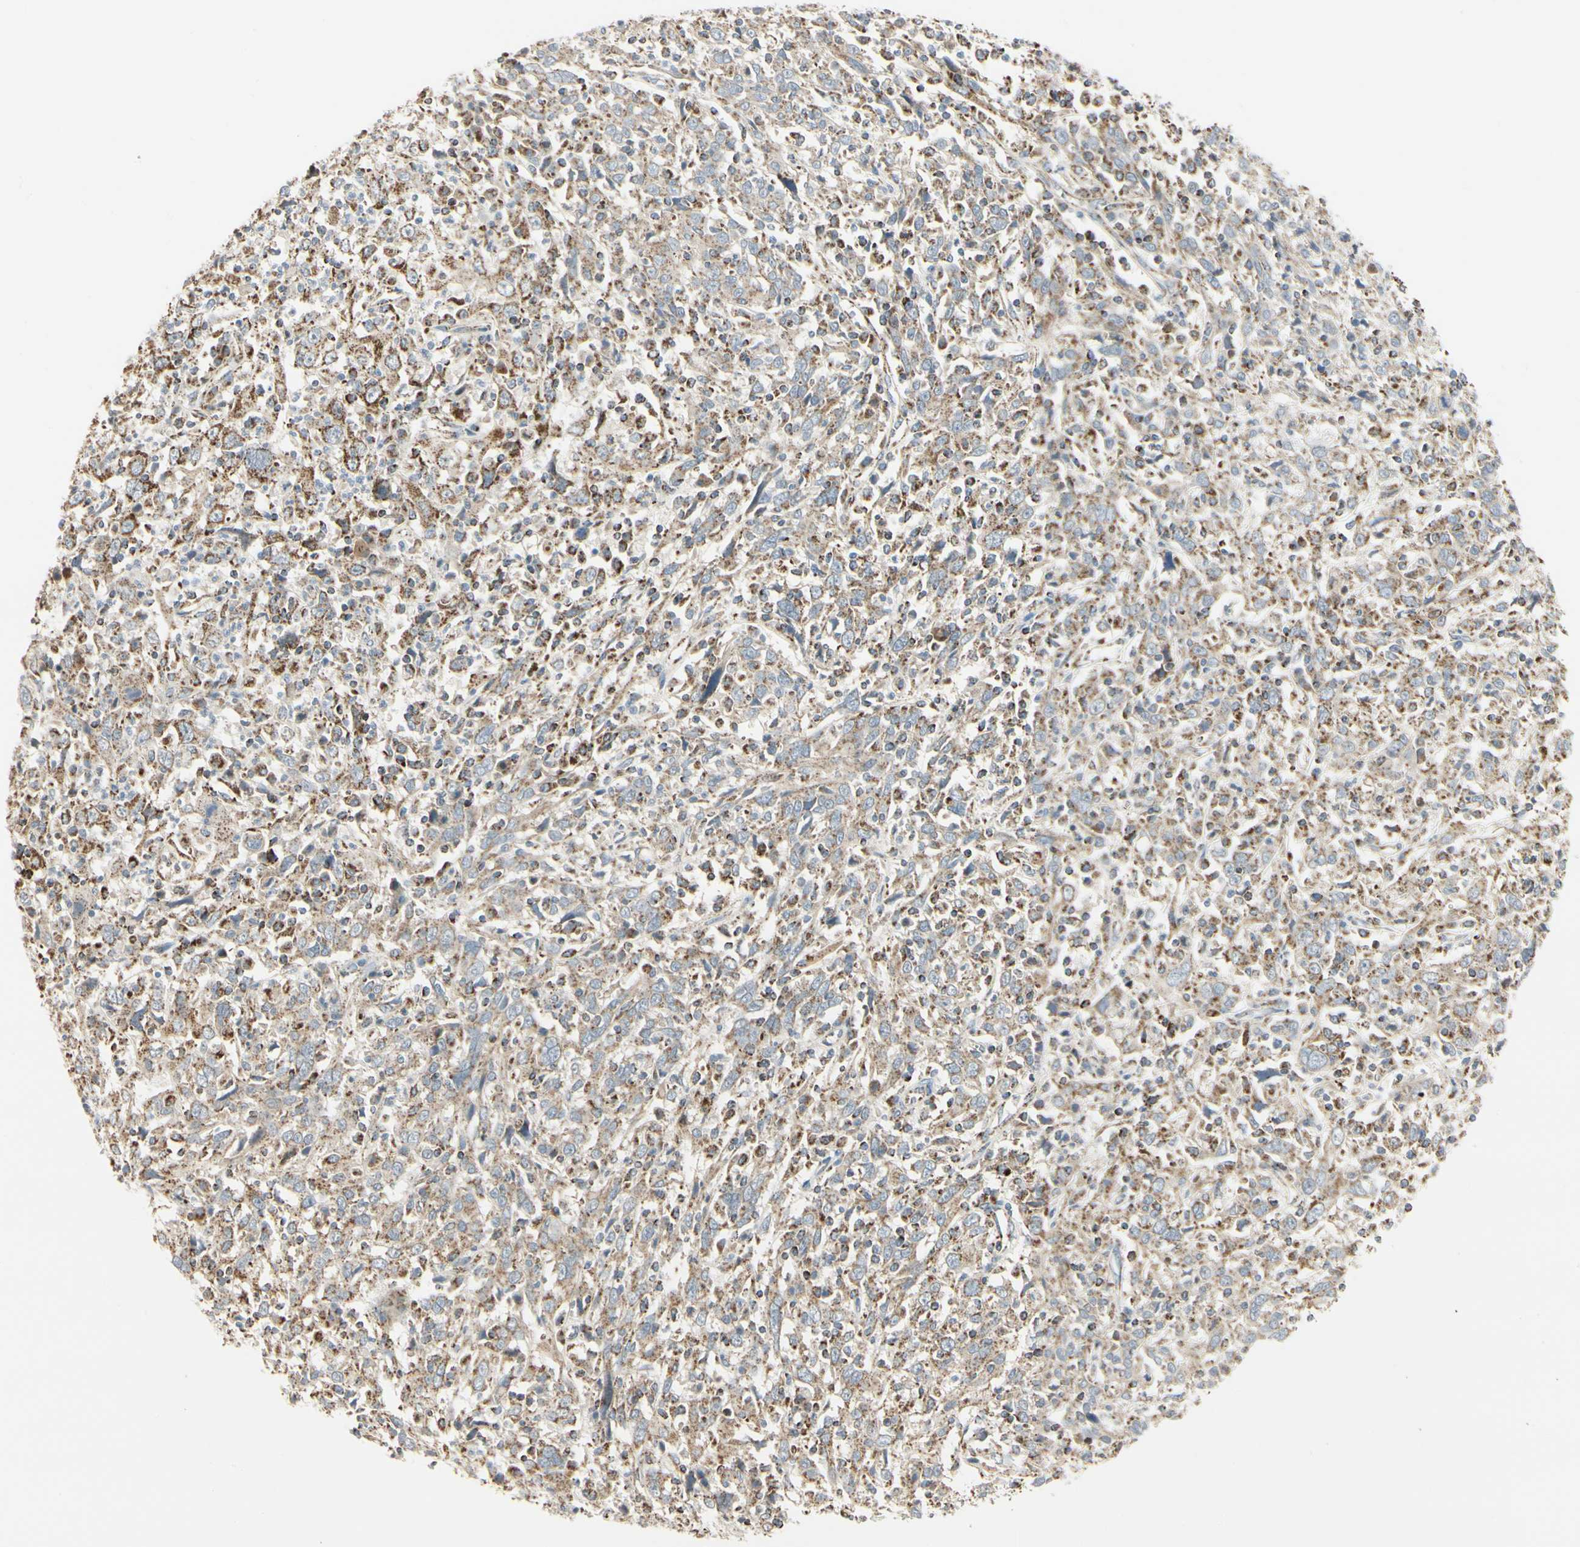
{"staining": {"intensity": "moderate", "quantity": ">75%", "location": "cytoplasmic/membranous"}, "tissue": "cervical cancer", "cell_type": "Tumor cells", "image_type": "cancer", "snomed": [{"axis": "morphology", "description": "Squamous cell carcinoma, NOS"}, {"axis": "topography", "description": "Cervix"}], "caption": "Immunohistochemistry (IHC) (DAB) staining of human cervical cancer (squamous cell carcinoma) displays moderate cytoplasmic/membranous protein positivity in approximately >75% of tumor cells.", "gene": "ANKS6", "patient": {"sex": "female", "age": 46}}